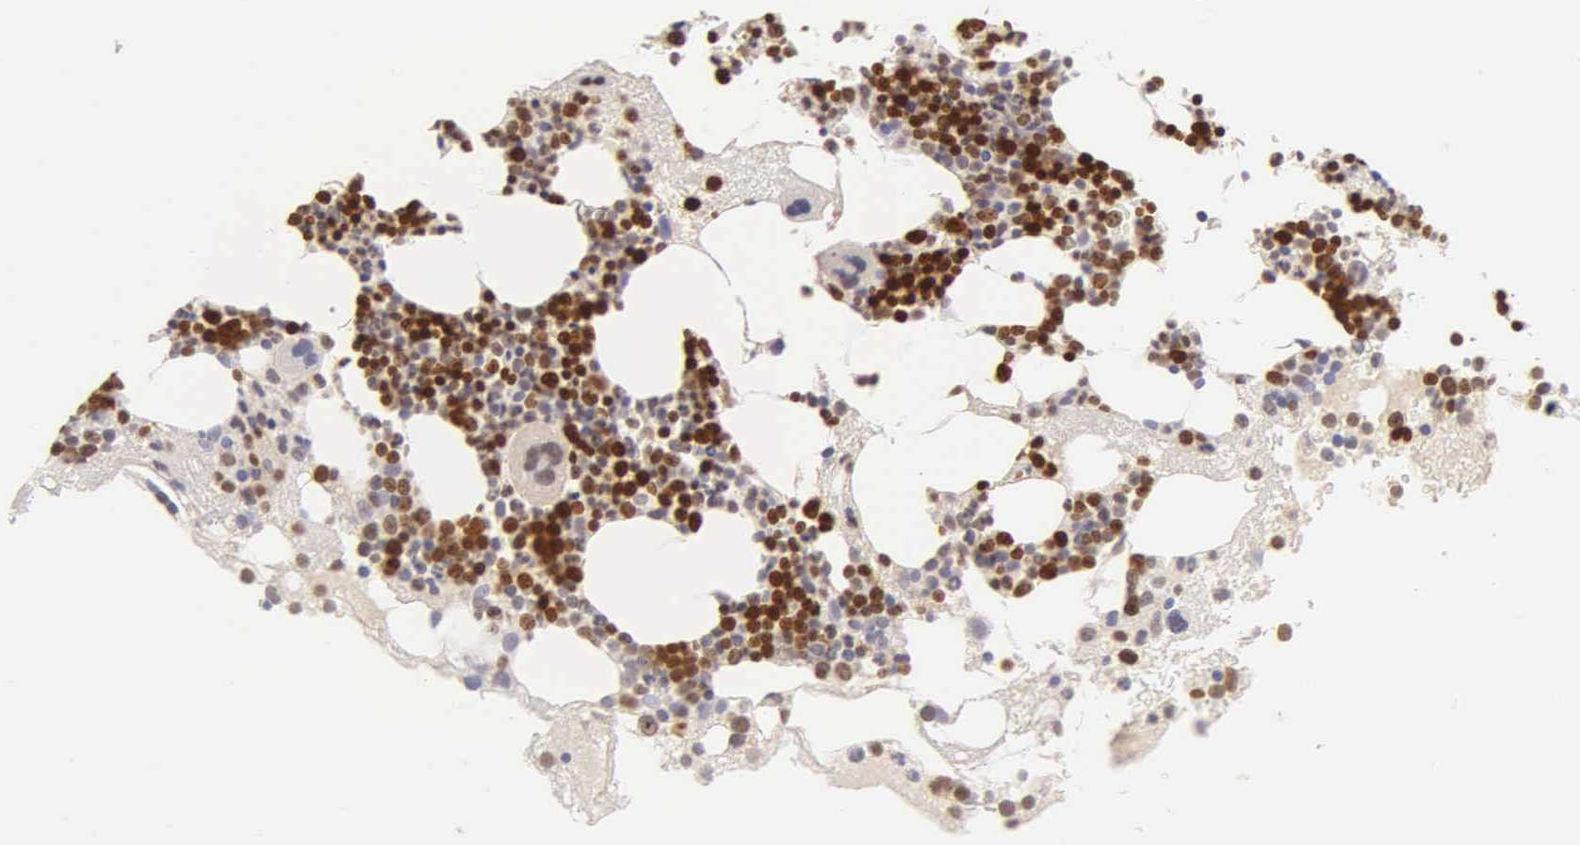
{"staining": {"intensity": "strong", "quantity": "25%-75%", "location": "nuclear"}, "tissue": "bone marrow", "cell_type": "Hematopoietic cells", "image_type": "normal", "snomed": [{"axis": "morphology", "description": "Normal tissue, NOS"}, {"axis": "topography", "description": "Bone marrow"}], "caption": "Strong nuclear expression is identified in approximately 25%-75% of hematopoietic cells in benign bone marrow.", "gene": "MKI67", "patient": {"sex": "male", "age": 75}}